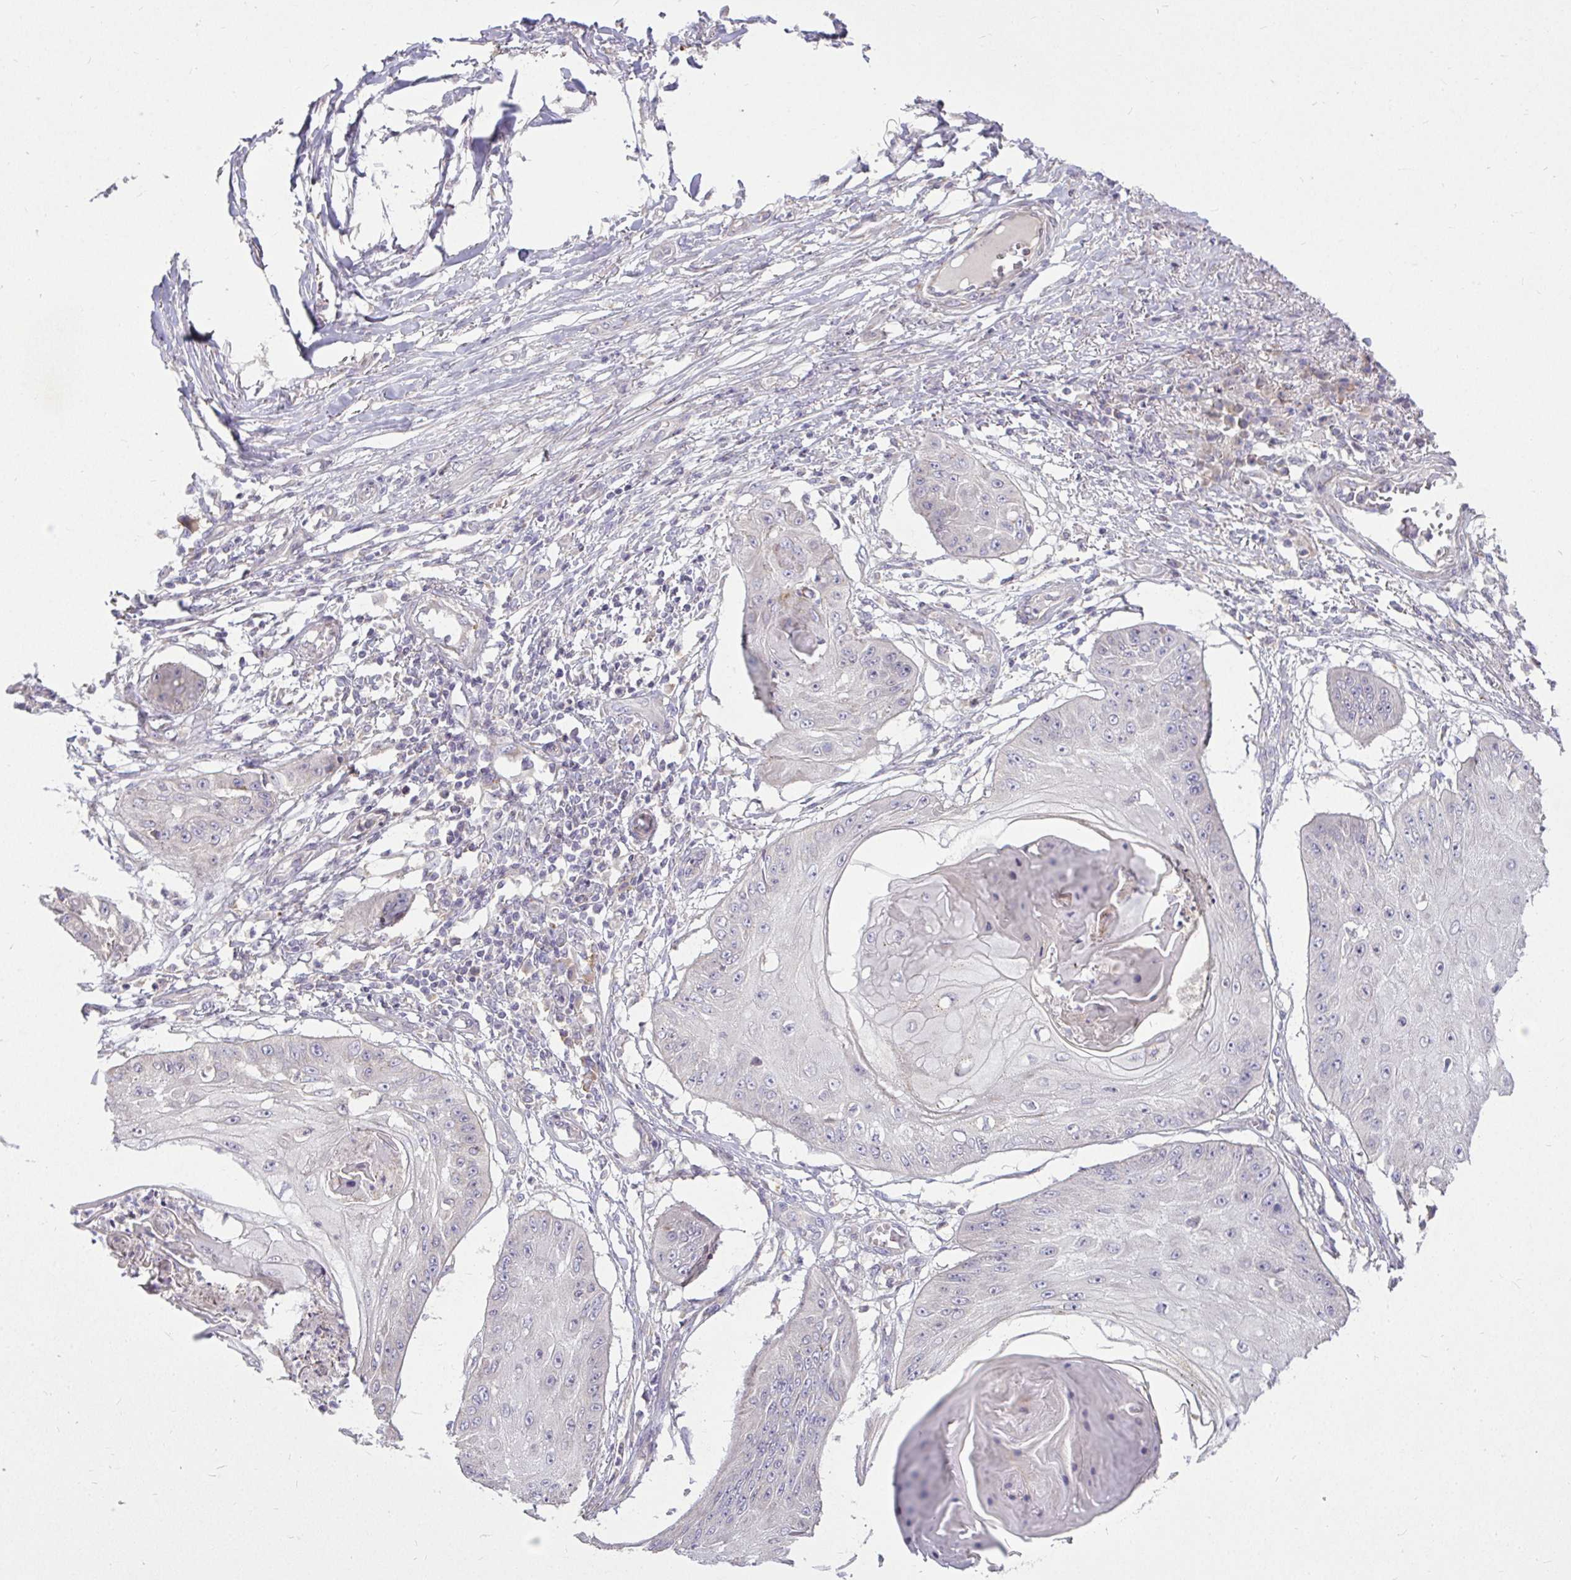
{"staining": {"intensity": "negative", "quantity": "none", "location": "none"}, "tissue": "skin cancer", "cell_type": "Tumor cells", "image_type": "cancer", "snomed": [{"axis": "morphology", "description": "Squamous cell carcinoma, NOS"}, {"axis": "topography", "description": "Skin"}], "caption": "Tumor cells are negative for brown protein staining in skin squamous cell carcinoma.", "gene": "STRIP1", "patient": {"sex": "male", "age": 70}}